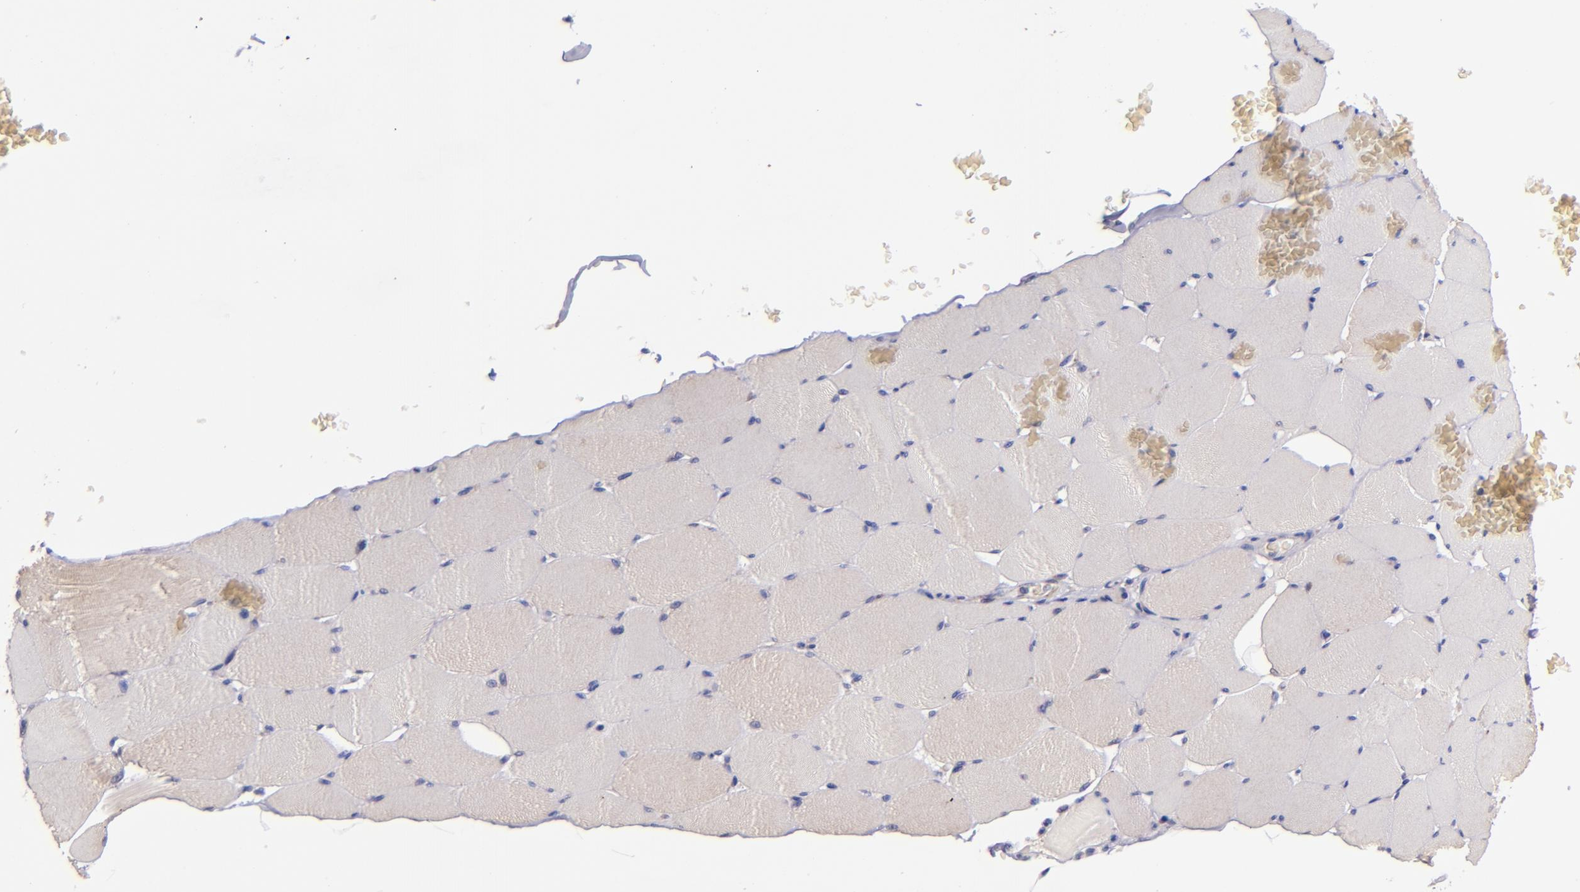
{"staining": {"intensity": "weak", "quantity": ">75%", "location": "cytoplasmic/membranous"}, "tissue": "skeletal muscle", "cell_type": "Myocytes", "image_type": "normal", "snomed": [{"axis": "morphology", "description": "Normal tissue, NOS"}, {"axis": "topography", "description": "Skeletal muscle"}], "caption": "Protein staining of normal skeletal muscle reveals weak cytoplasmic/membranous expression in approximately >75% of myocytes.", "gene": "SHC1", "patient": {"sex": "male", "age": 62}}